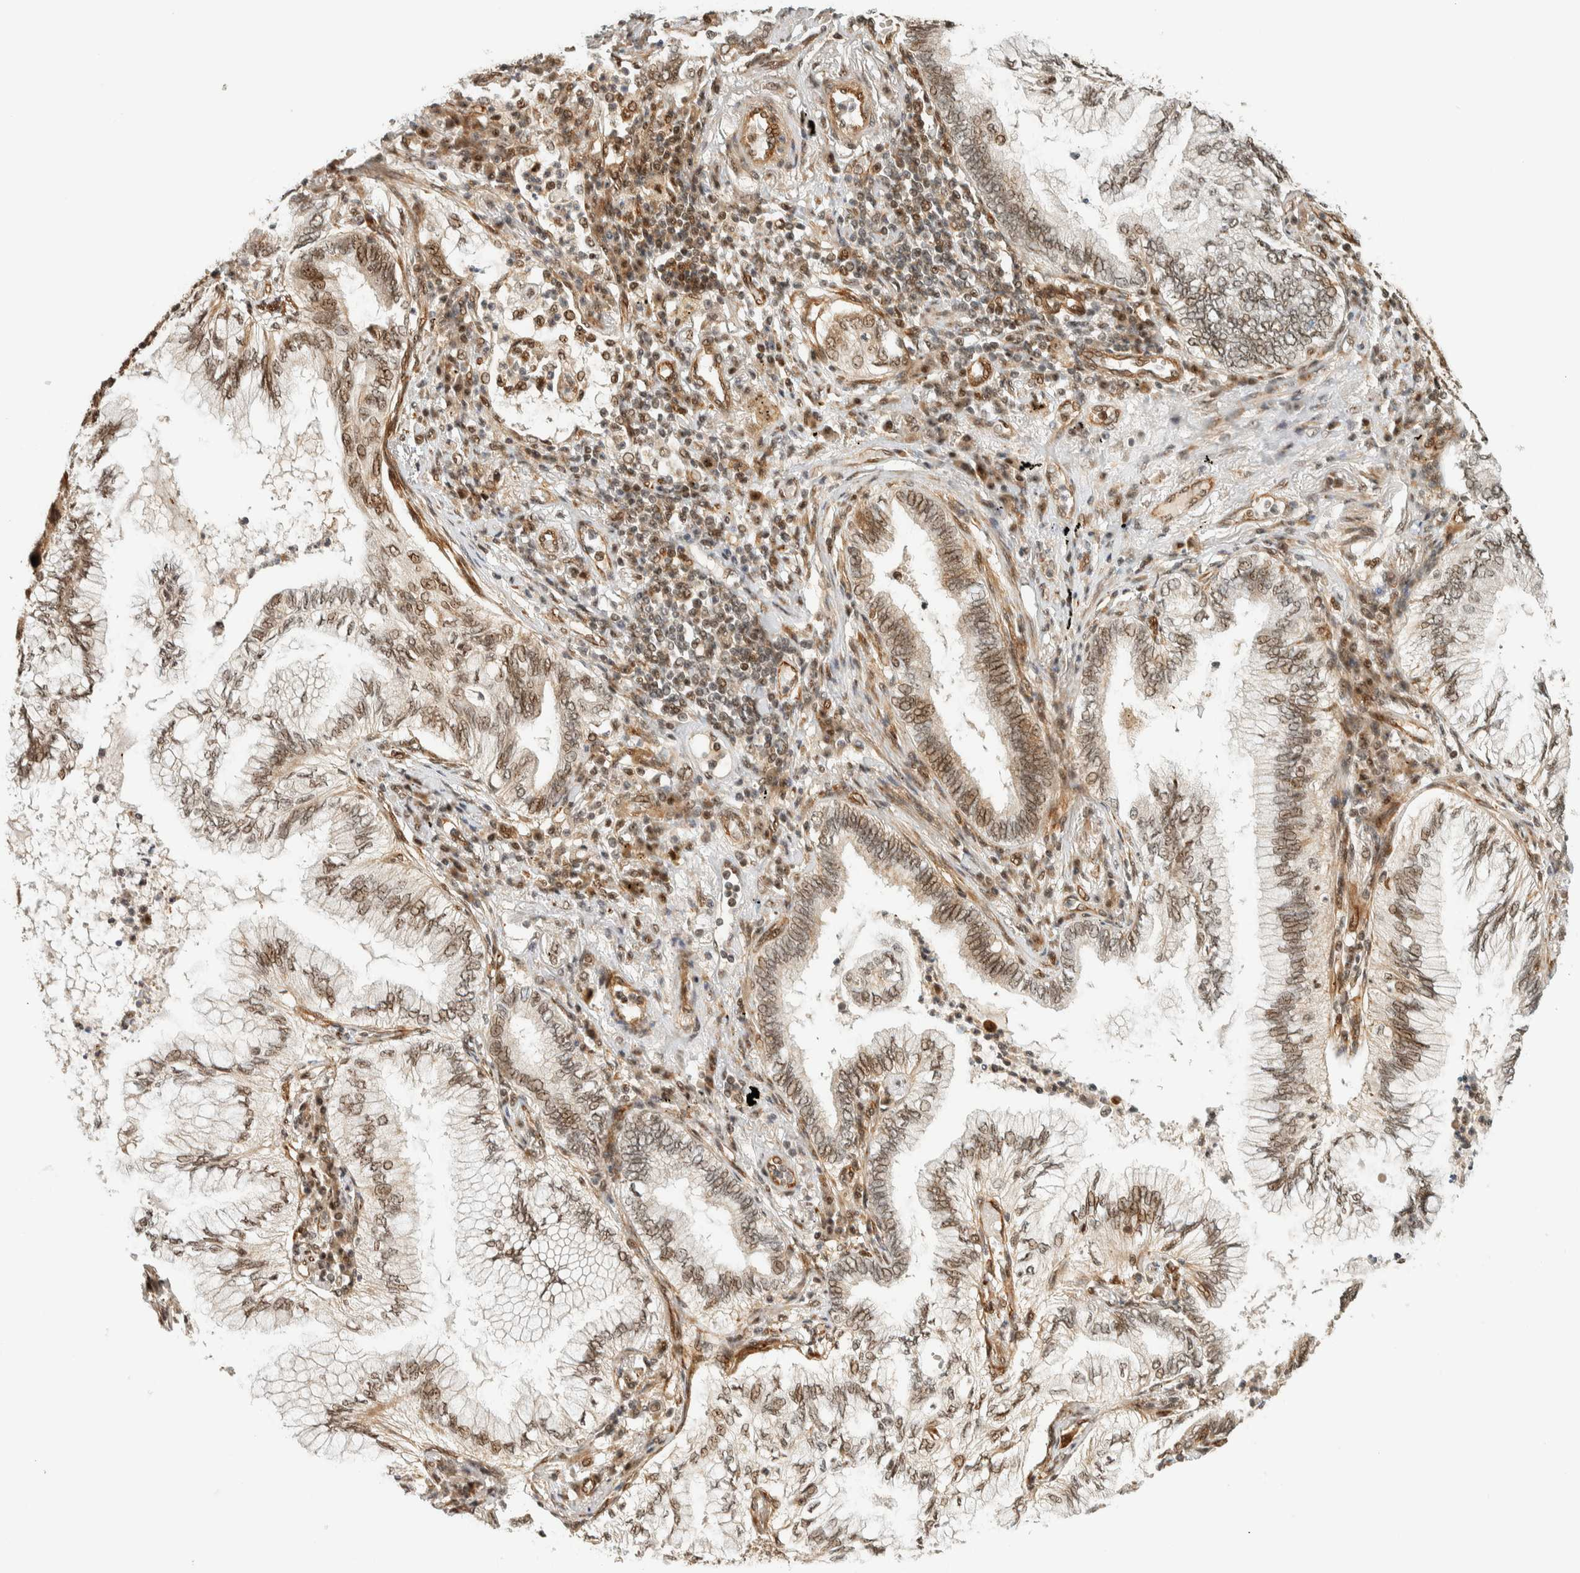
{"staining": {"intensity": "moderate", "quantity": ">75%", "location": "nuclear"}, "tissue": "lung cancer", "cell_type": "Tumor cells", "image_type": "cancer", "snomed": [{"axis": "morphology", "description": "Normal tissue, NOS"}, {"axis": "morphology", "description": "Adenocarcinoma, NOS"}, {"axis": "topography", "description": "Bronchus"}, {"axis": "topography", "description": "Lung"}], "caption": "Human lung adenocarcinoma stained for a protein (brown) displays moderate nuclear positive positivity in about >75% of tumor cells.", "gene": "SIK1", "patient": {"sex": "female", "age": 70}}